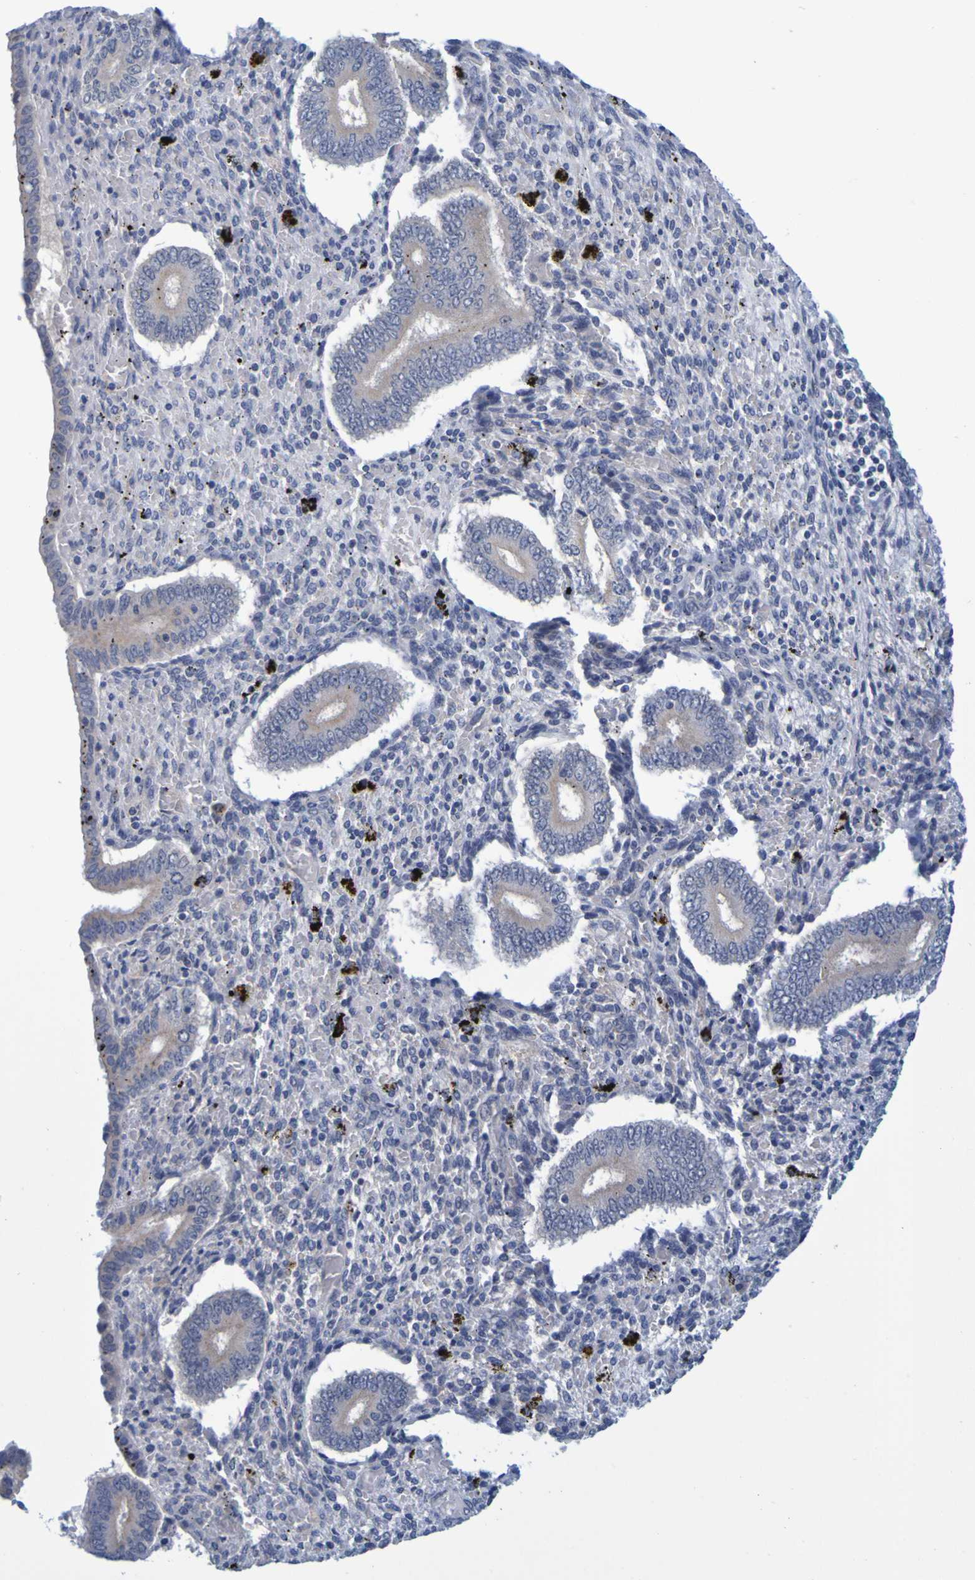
{"staining": {"intensity": "negative", "quantity": "none", "location": "none"}, "tissue": "endometrium", "cell_type": "Cells in endometrial stroma", "image_type": "normal", "snomed": [{"axis": "morphology", "description": "Normal tissue, NOS"}, {"axis": "topography", "description": "Endometrium"}], "caption": "The image demonstrates no significant positivity in cells in endometrial stroma of endometrium. (DAB immunohistochemistry visualized using brightfield microscopy, high magnification).", "gene": "ENDOU", "patient": {"sex": "female", "age": 42}}